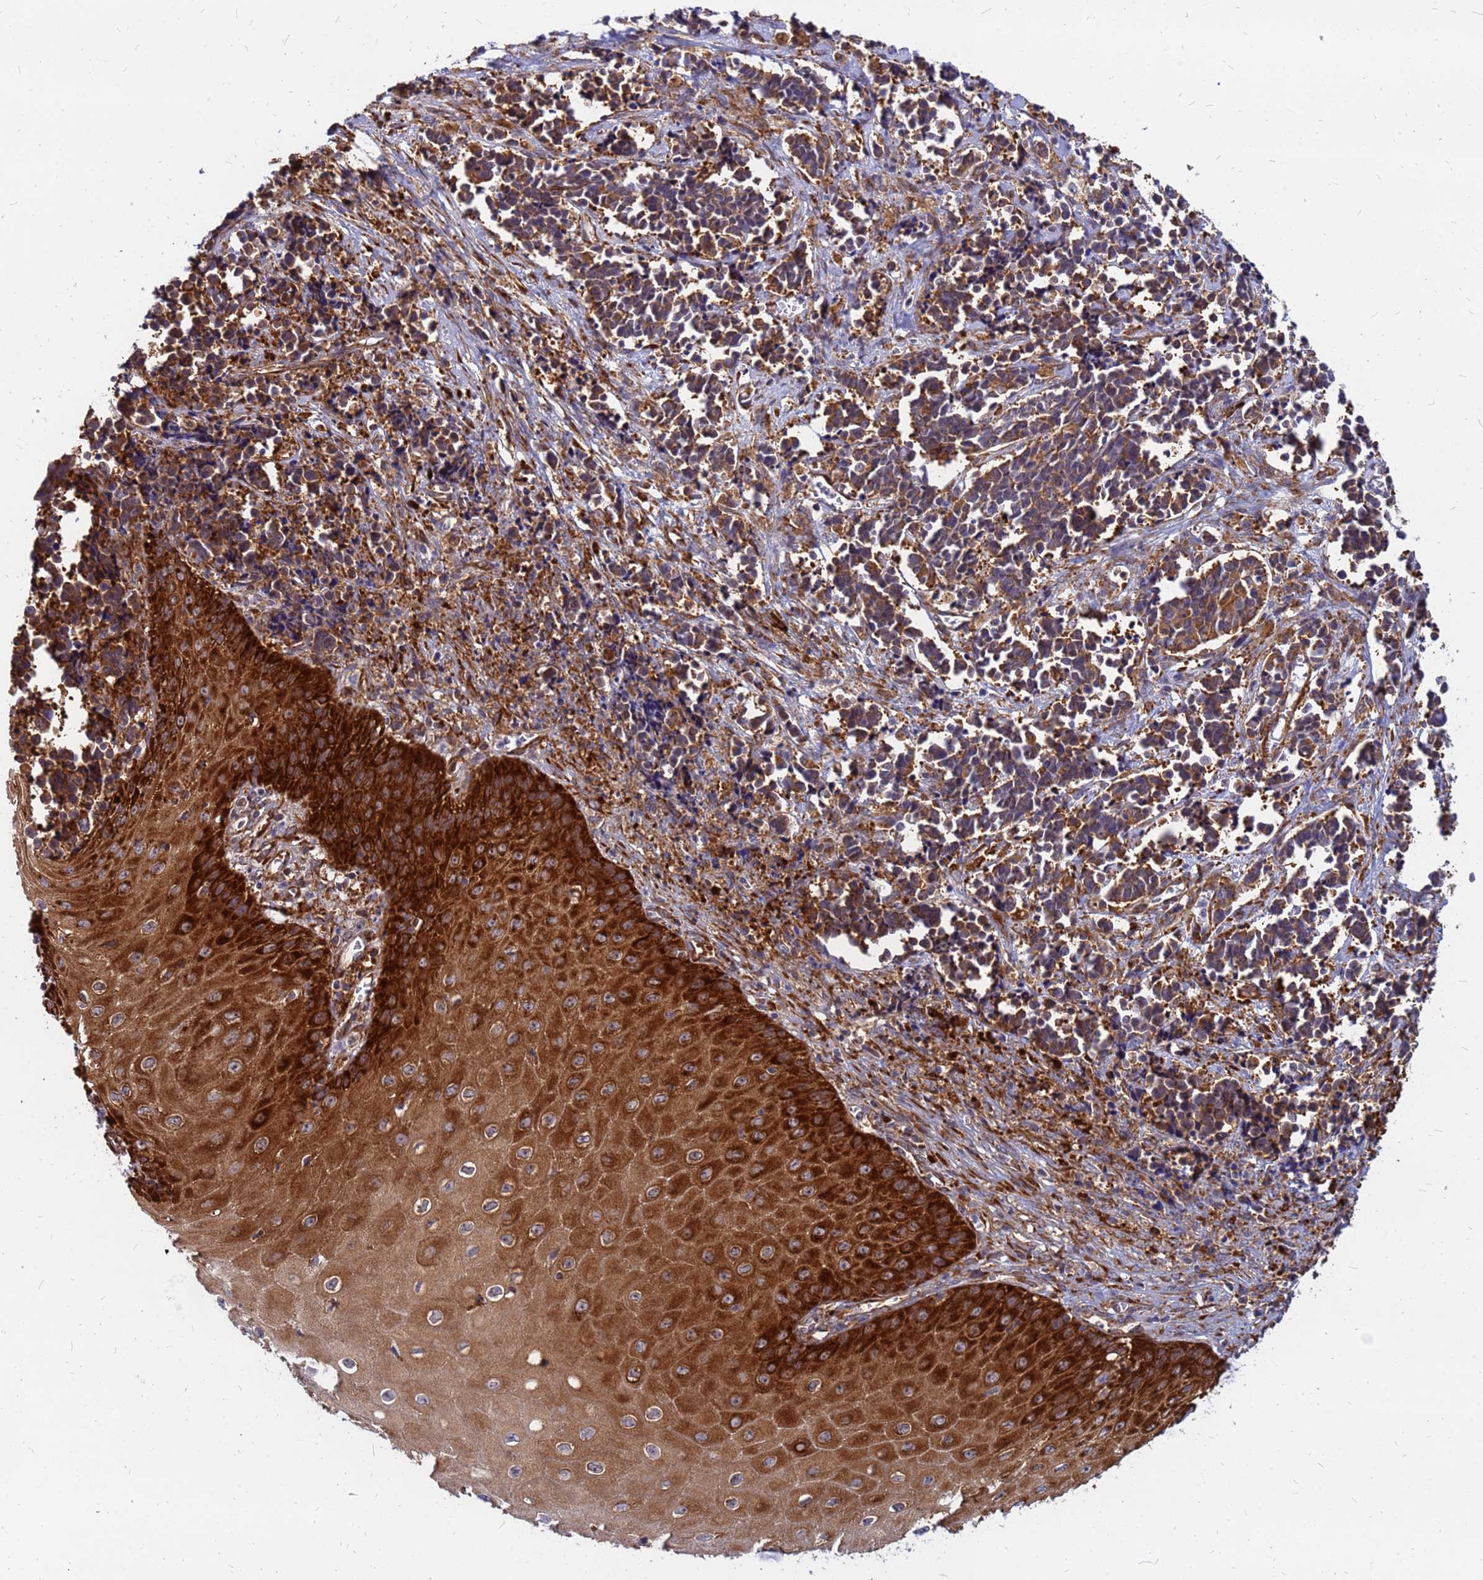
{"staining": {"intensity": "strong", "quantity": ">75%", "location": "cytoplasmic/membranous"}, "tissue": "cervical cancer", "cell_type": "Tumor cells", "image_type": "cancer", "snomed": [{"axis": "morphology", "description": "Normal tissue, NOS"}, {"axis": "morphology", "description": "Squamous cell carcinoma, NOS"}, {"axis": "topography", "description": "Cervix"}], "caption": "Protein staining reveals strong cytoplasmic/membranous expression in about >75% of tumor cells in squamous cell carcinoma (cervical). The protein is shown in brown color, while the nuclei are stained blue.", "gene": "RPL8", "patient": {"sex": "female", "age": 35}}